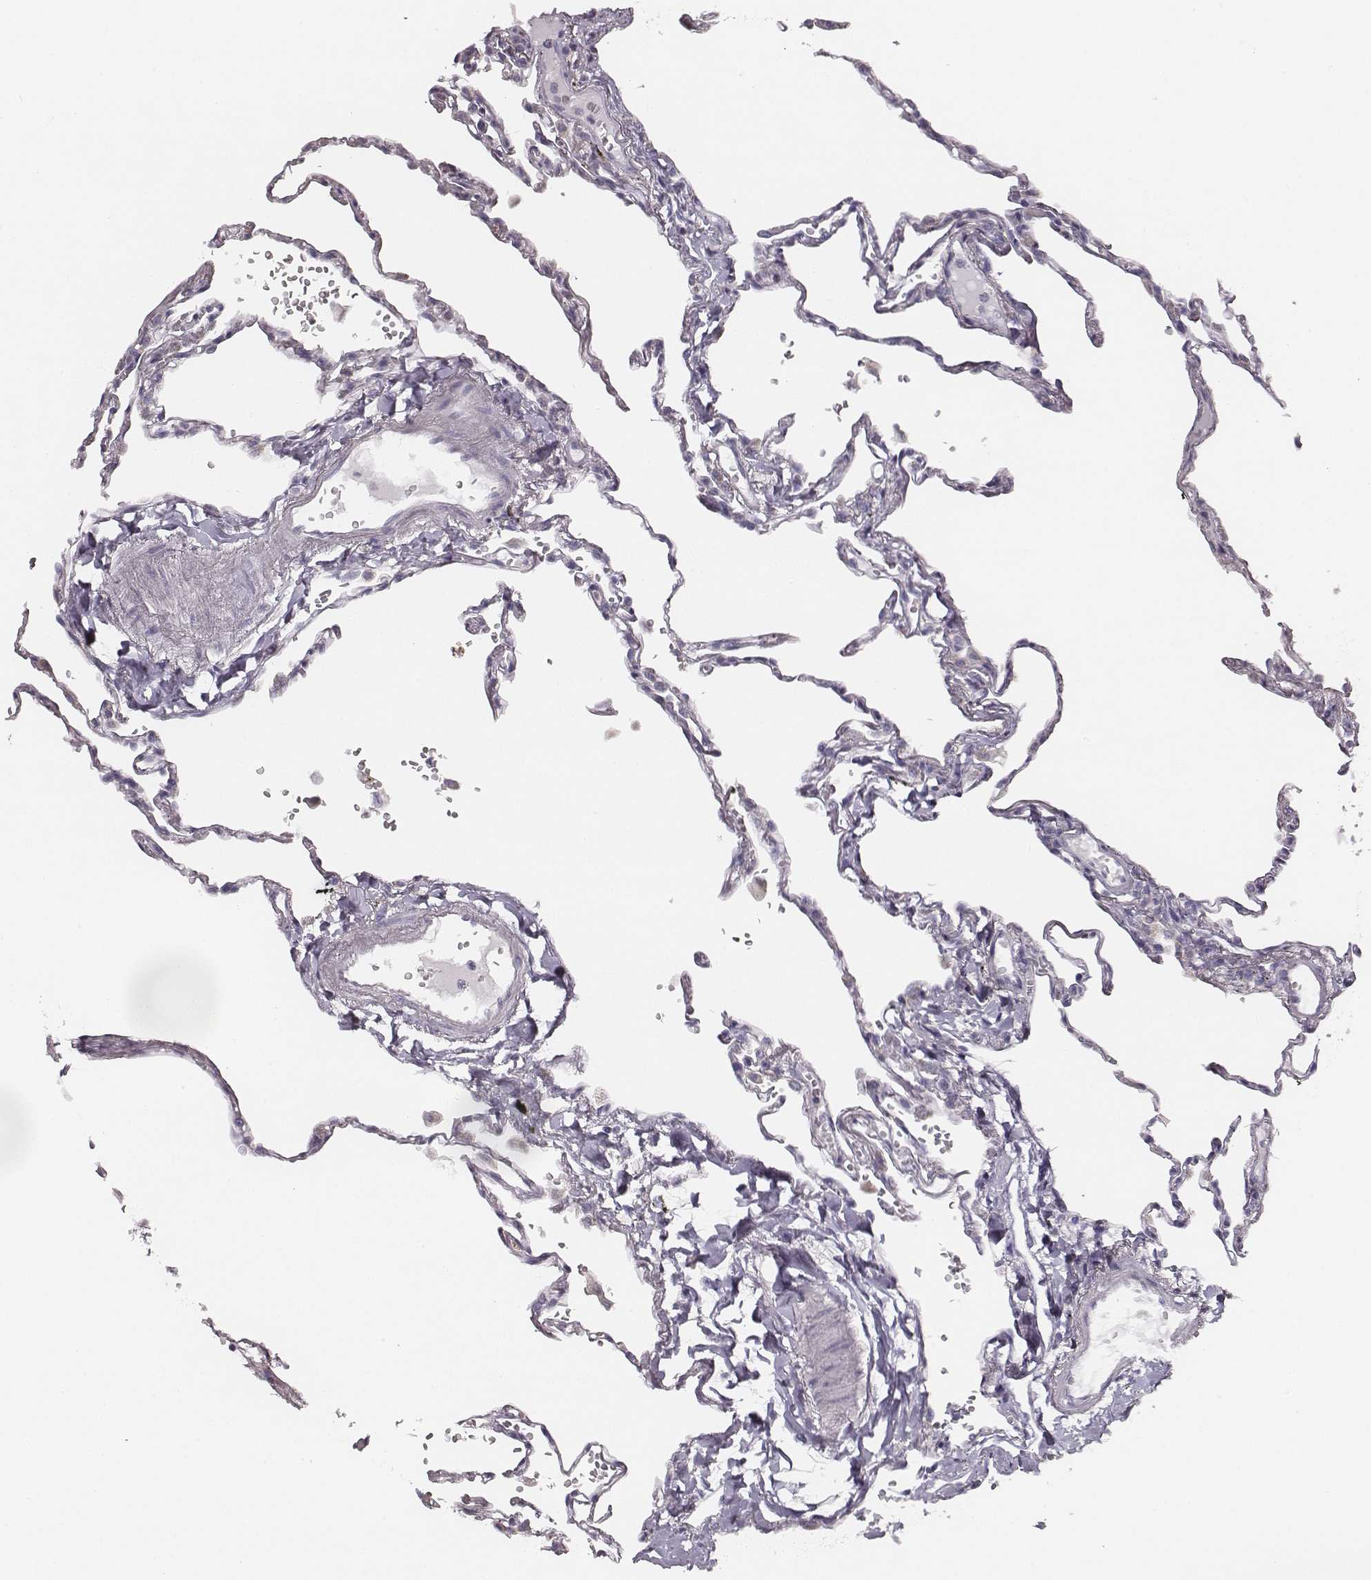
{"staining": {"intensity": "negative", "quantity": "none", "location": "none"}, "tissue": "lung", "cell_type": "Alveolar cells", "image_type": "normal", "snomed": [{"axis": "morphology", "description": "Normal tissue, NOS"}, {"axis": "topography", "description": "Lung"}], "caption": "Alveolar cells are negative for protein expression in benign human lung.", "gene": "UBL4B", "patient": {"sex": "male", "age": 78}}